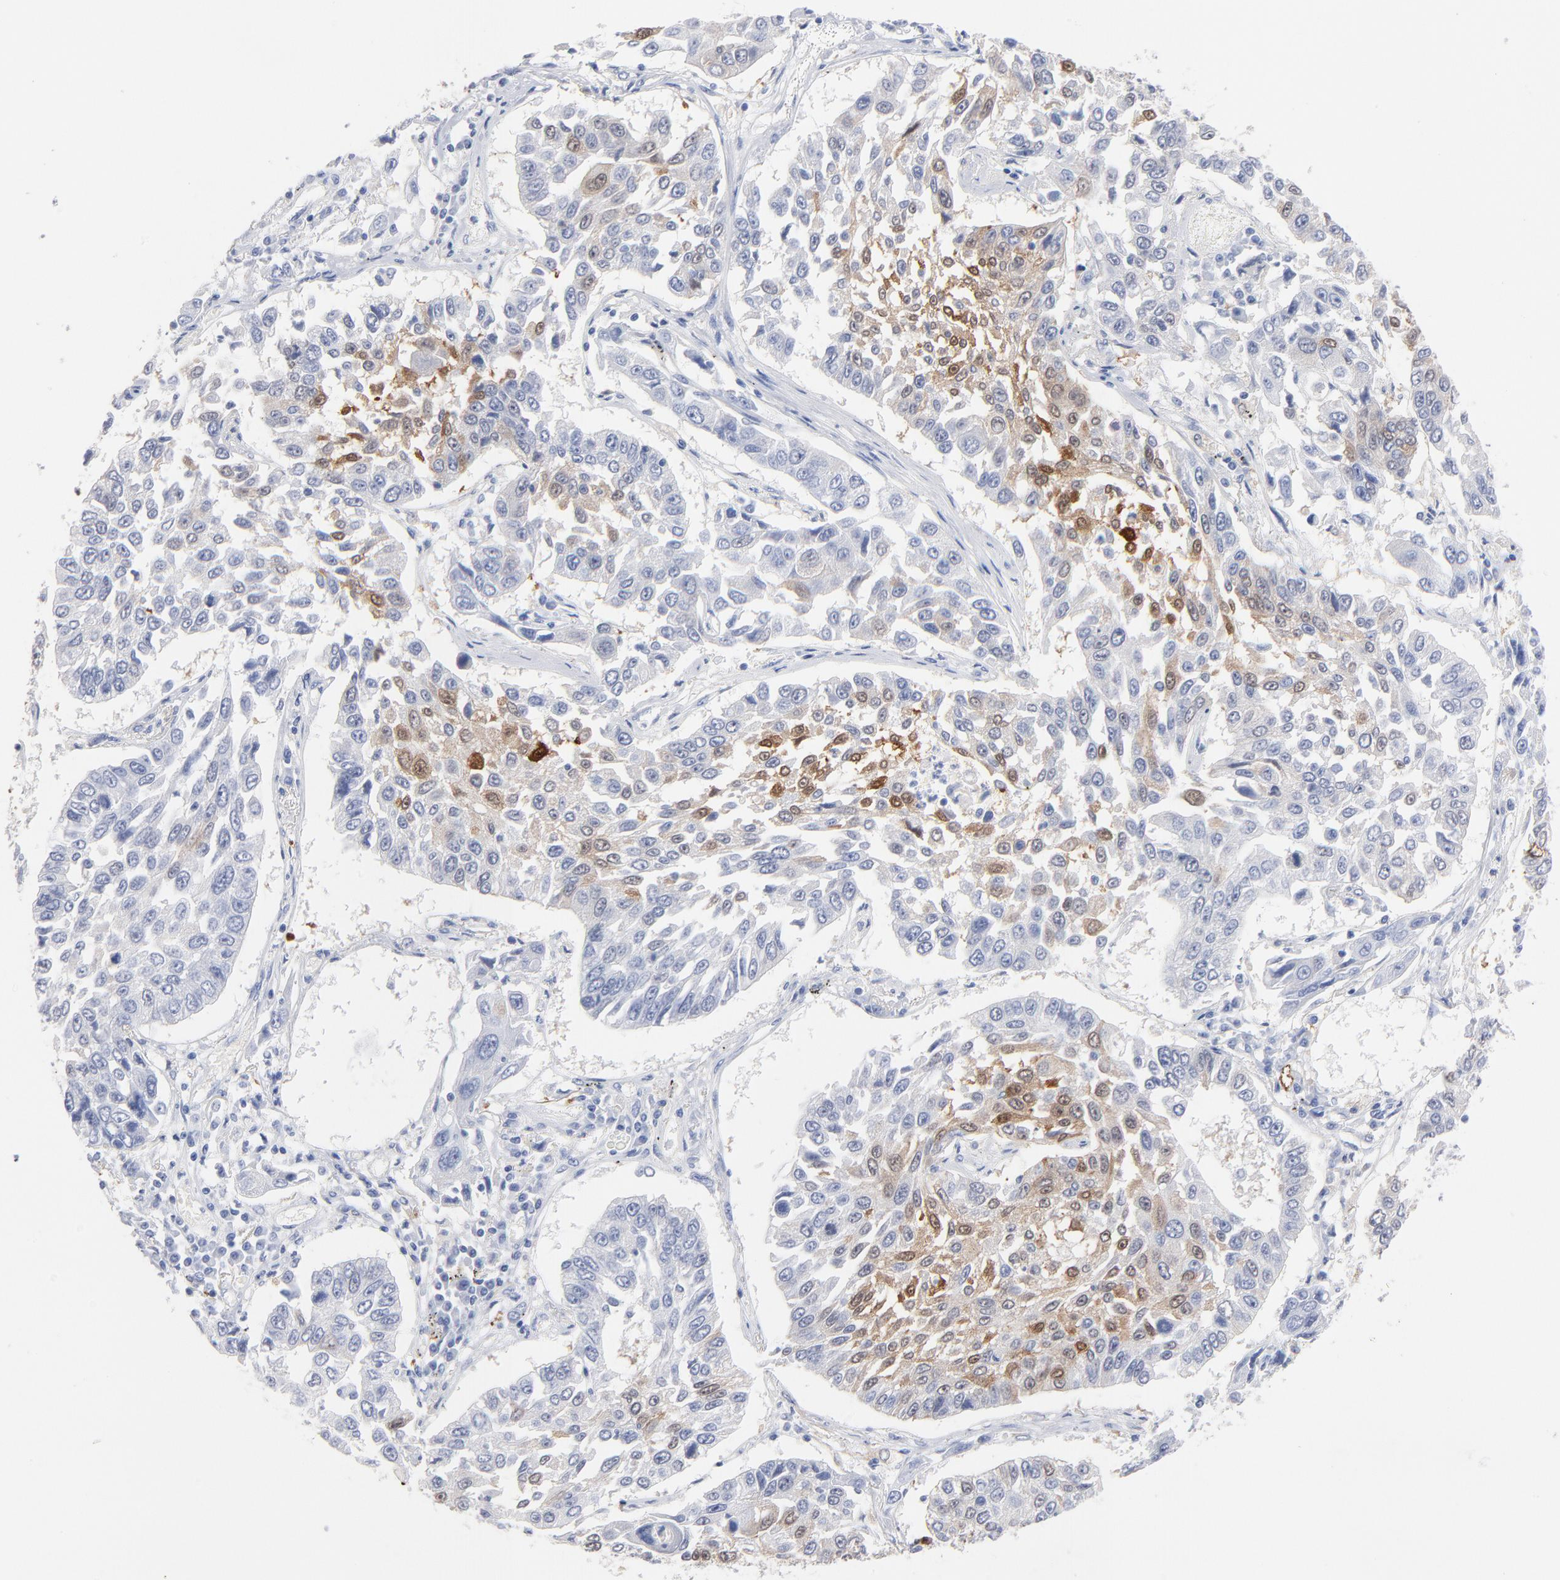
{"staining": {"intensity": "moderate", "quantity": "<25%", "location": "cytoplasmic/membranous"}, "tissue": "lung cancer", "cell_type": "Tumor cells", "image_type": "cancer", "snomed": [{"axis": "morphology", "description": "Squamous cell carcinoma, NOS"}, {"axis": "topography", "description": "Lung"}], "caption": "Human lung cancer (squamous cell carcinoma) stained with a protein marker shows moderate staining in tumor cells.", "gene": "IFIT2", "patient": {"sex": "male", "age": 71}}